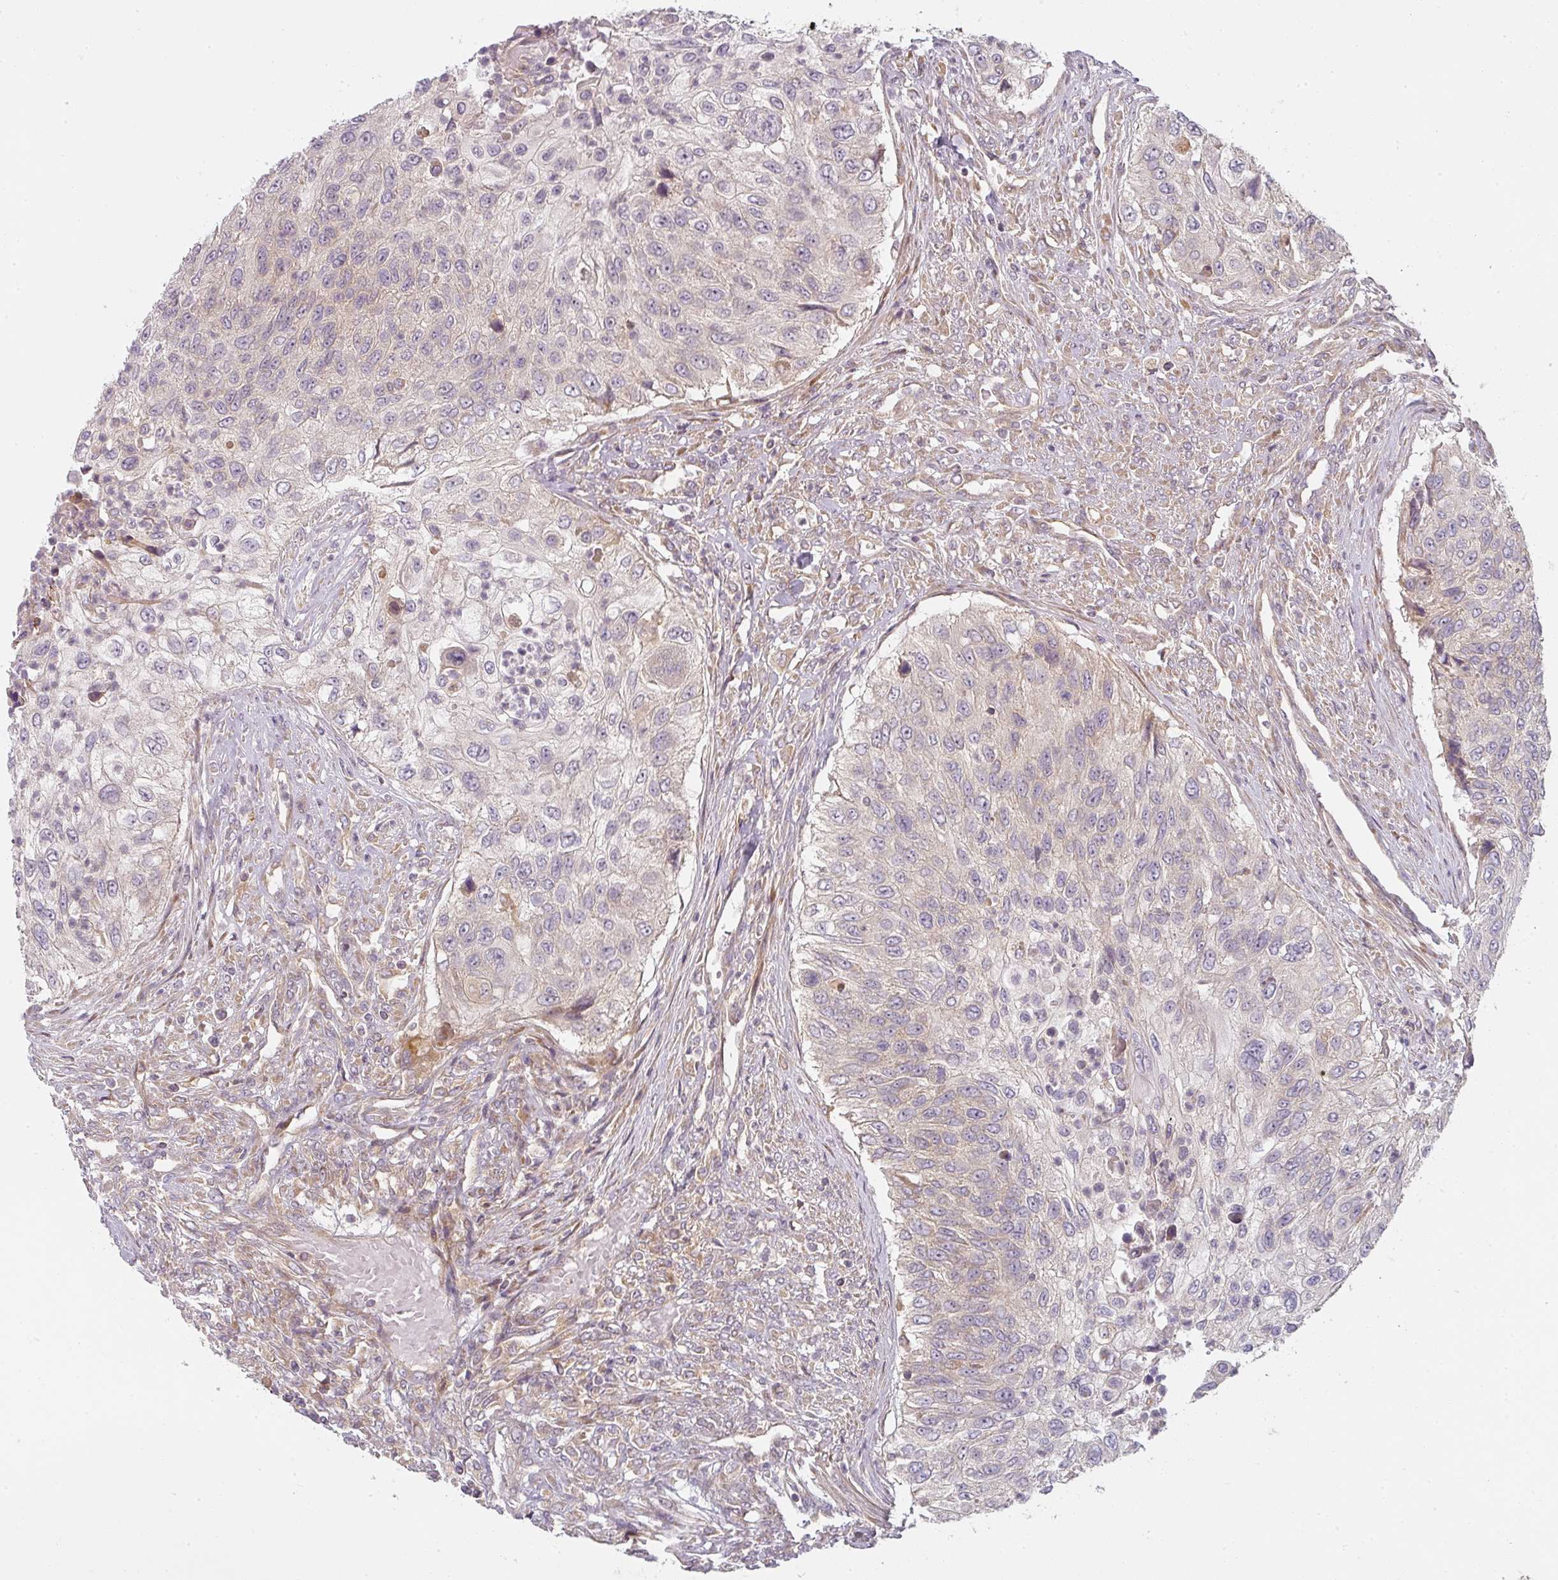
{"staining": {"intensity": "negative", "quantity": "none", "location": "none"}, "tissue": "urothelial cancer", "cell_type": "Tumor cells", "image_type": "cancer", "snomed": [{"axis": "morphology", "description": "Urothelial carcinoma, High grade"}, {"axis": "topography", "description": "Urinary bladder"}], "caption": "IHC of urothelial cancer exhibits no staining in tumor cells.", "gene": "CNOT1", "patient": {"sex": "female", "age": 60}}